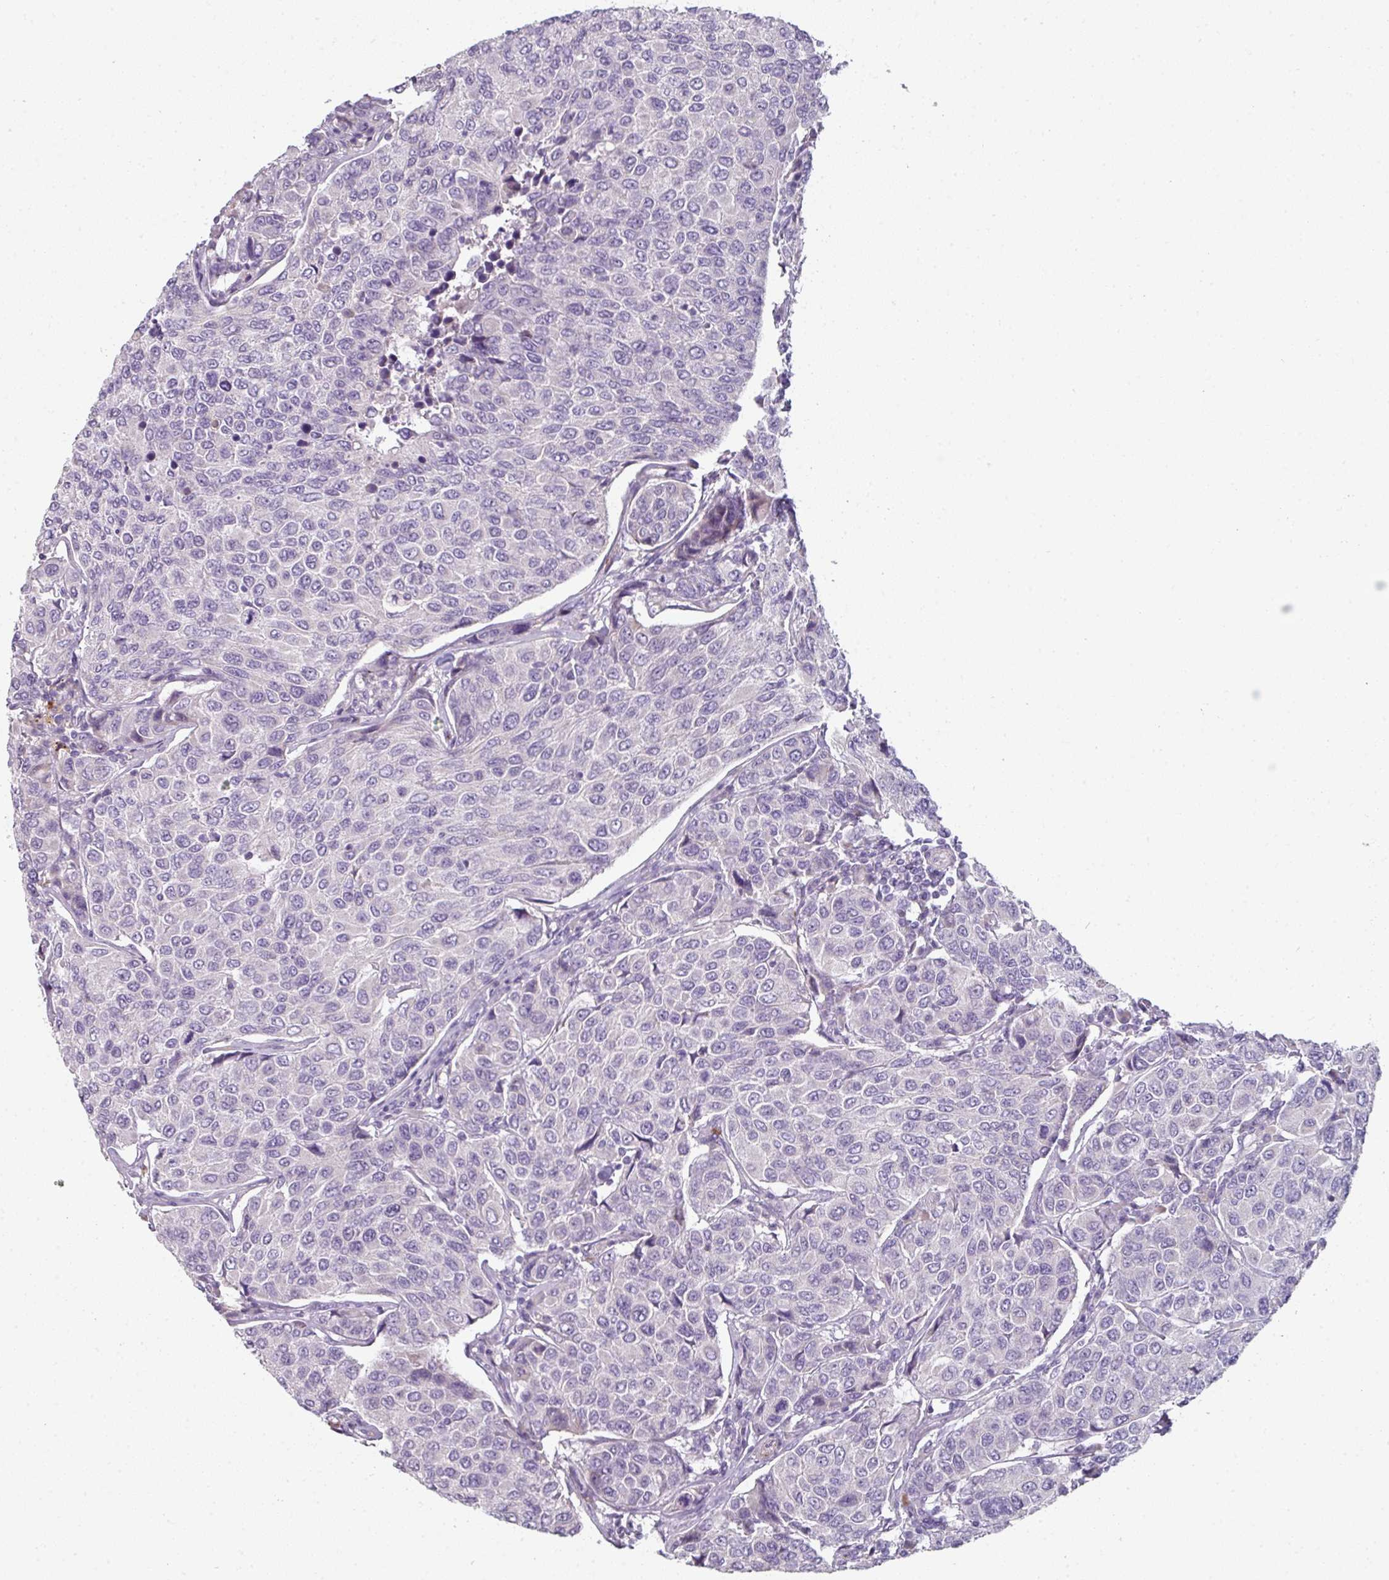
{"staining": {"intensity": "negative", "quantity": "none", "location": "none"}, "tissue": "breast cancer", "cell_type": "Tumor cells", "image_type": "cancer", "snomed": [{"axis": "morphology", "description": "Duct carcinoma"}, {"axis": "topography", "description": "Breast"}], "caption": "High power microscopy image of an immunohistochemistry micrograph of infiltrating ductal carcinoma (breast), revealing no significant staining in tumor cells.", "gene": "FHAD1", "patient": {"sex": "female", "age": 55}}